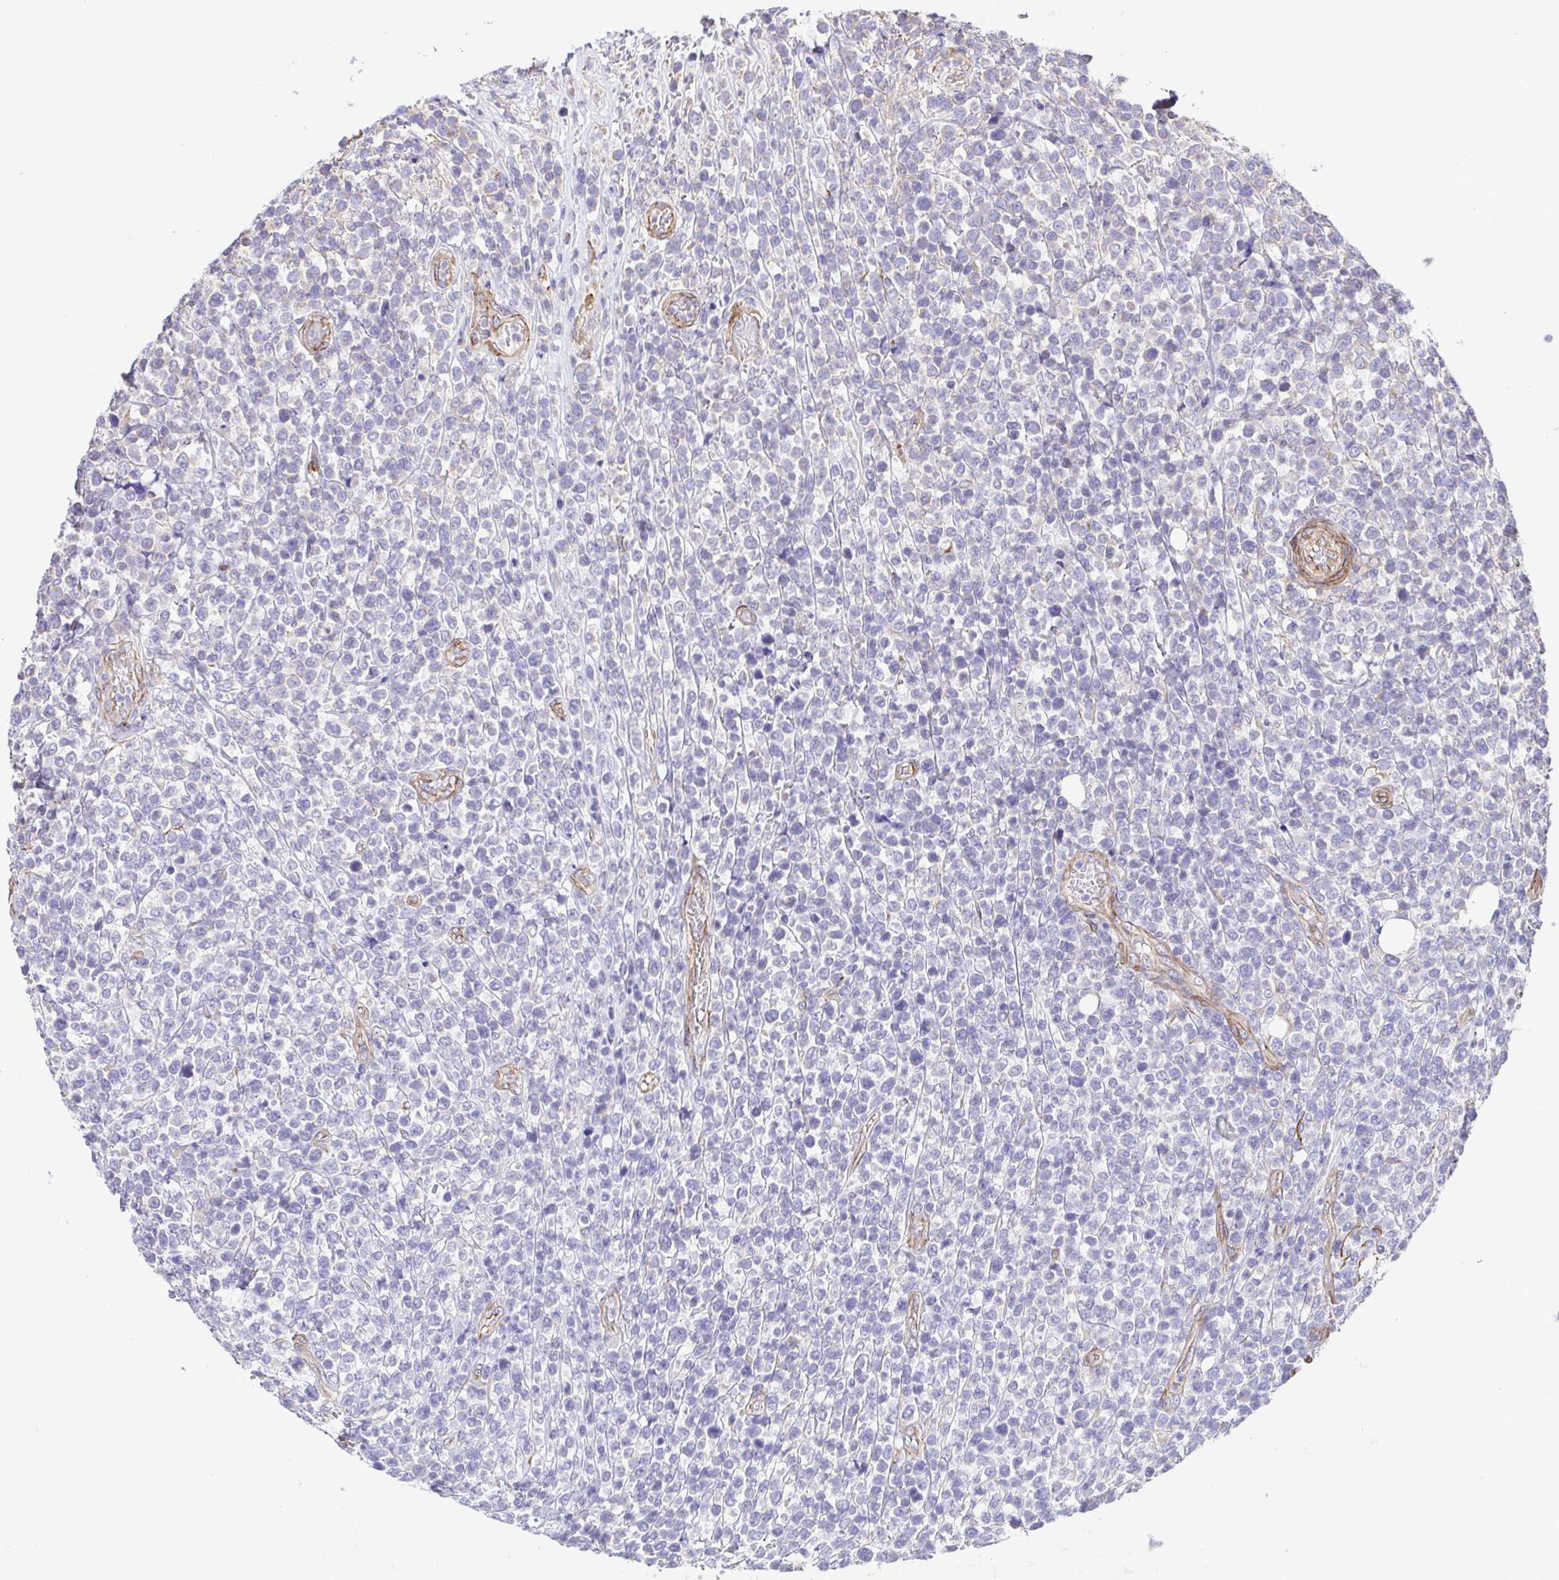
{"staining": {"intensity": "negative", "quantity": "none", "location": "none"}, "tissue": "lymphoma", "cell_type": "Tumor cells", "image_type": "cancer", "snomed": [{"axis": "morphology", "description": "Malignant lymphoma, non-Hodgkin's type, High grade"}, {"axis": "topography", "description": "Soft tissue"}], "caption": "DAB immunohistochemical staining of human high-grade malignant lymphoma, non-Hodgkin's type exhibits no significant staining in tumor cells.", "gene": "FLT1", "patient": {"sex": "female", "age": 56}}